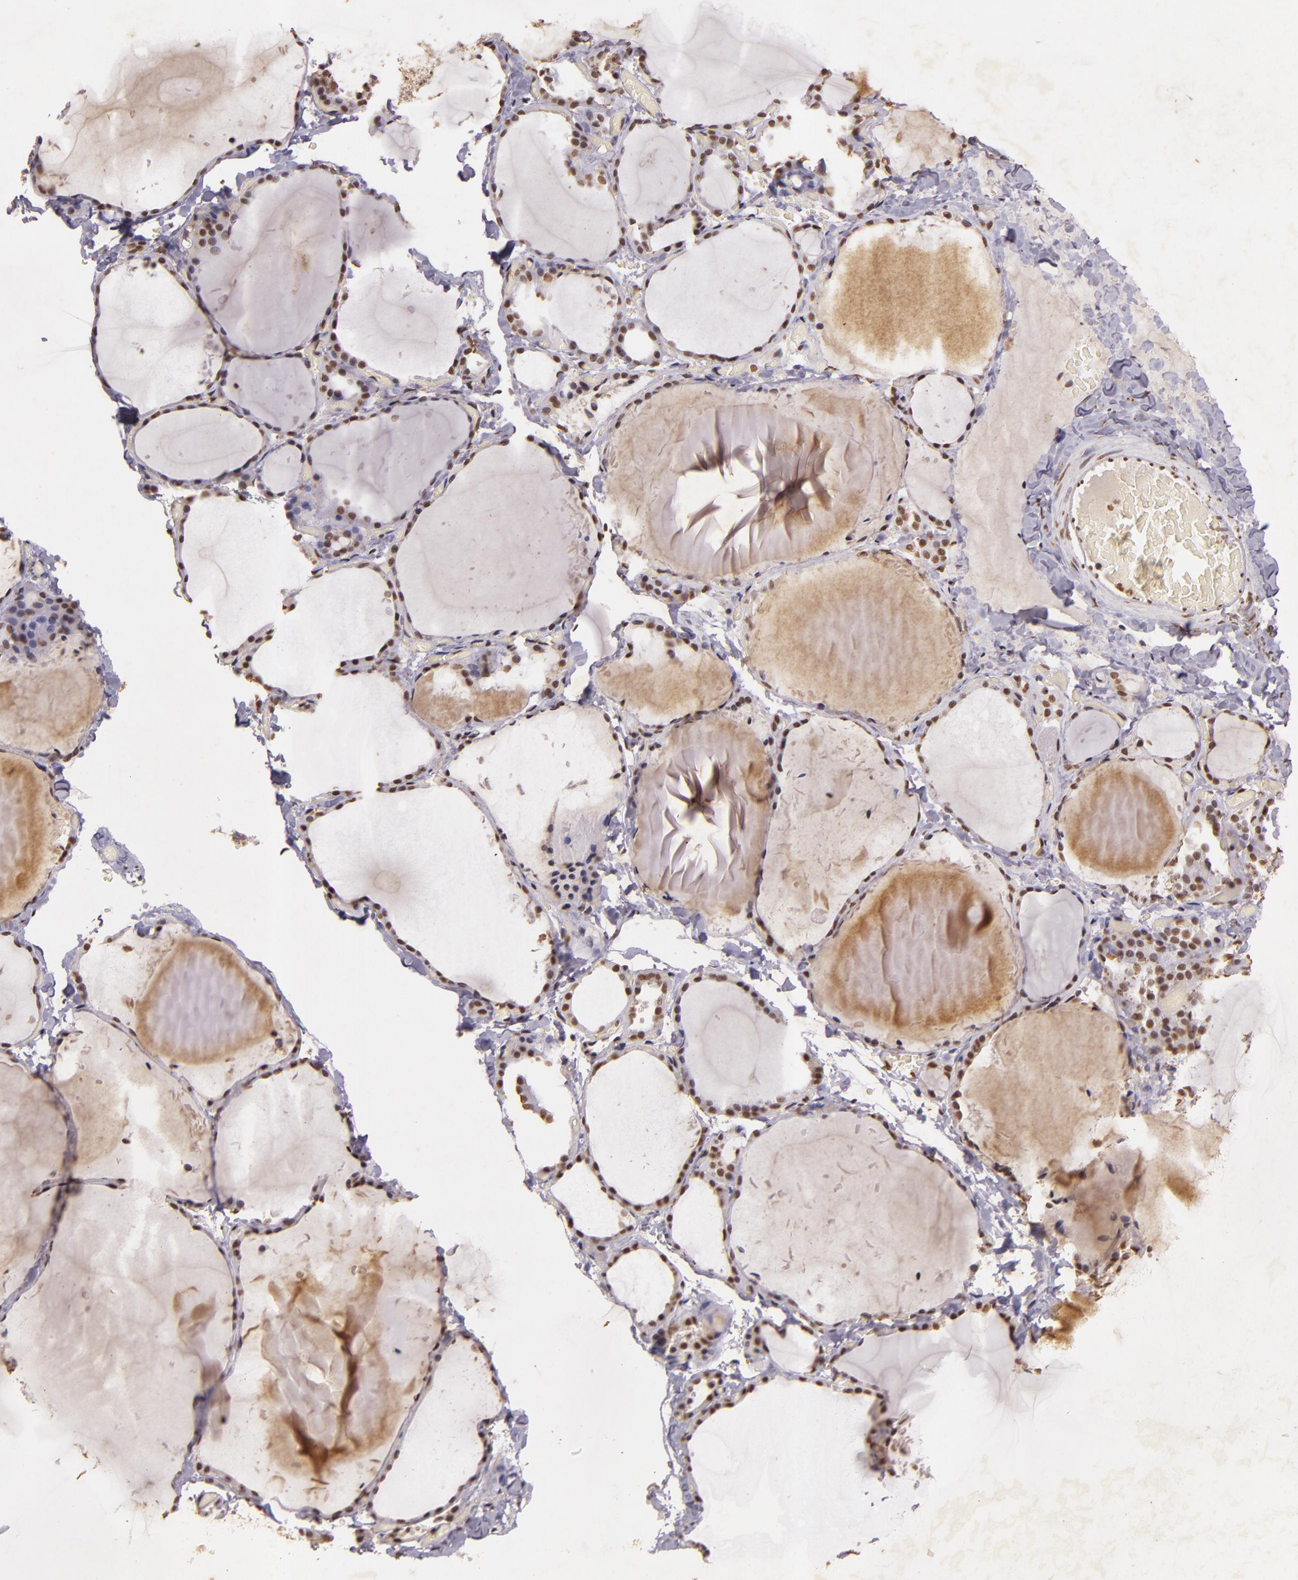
{"staining": {"intensity": "moderate", "quantity": "25%-75%", "location": "nuclear"}, "tissue": "thyroid gland", "cell_type": "Glandular cells", "image_type": "normal", "snomed": [{"axis": "morphology", "description": "Normal tissue, NOS"}, {"axis": "topography", "description": "Thyroid gland"}], "caption": "Protein staining of unremarkable thyroid gland demonstrates moderate nuclear expression in approximately 25%-75% of glandular cells.", "gene": "CBX3", "patient": {"sex": "female", "age": 22}}